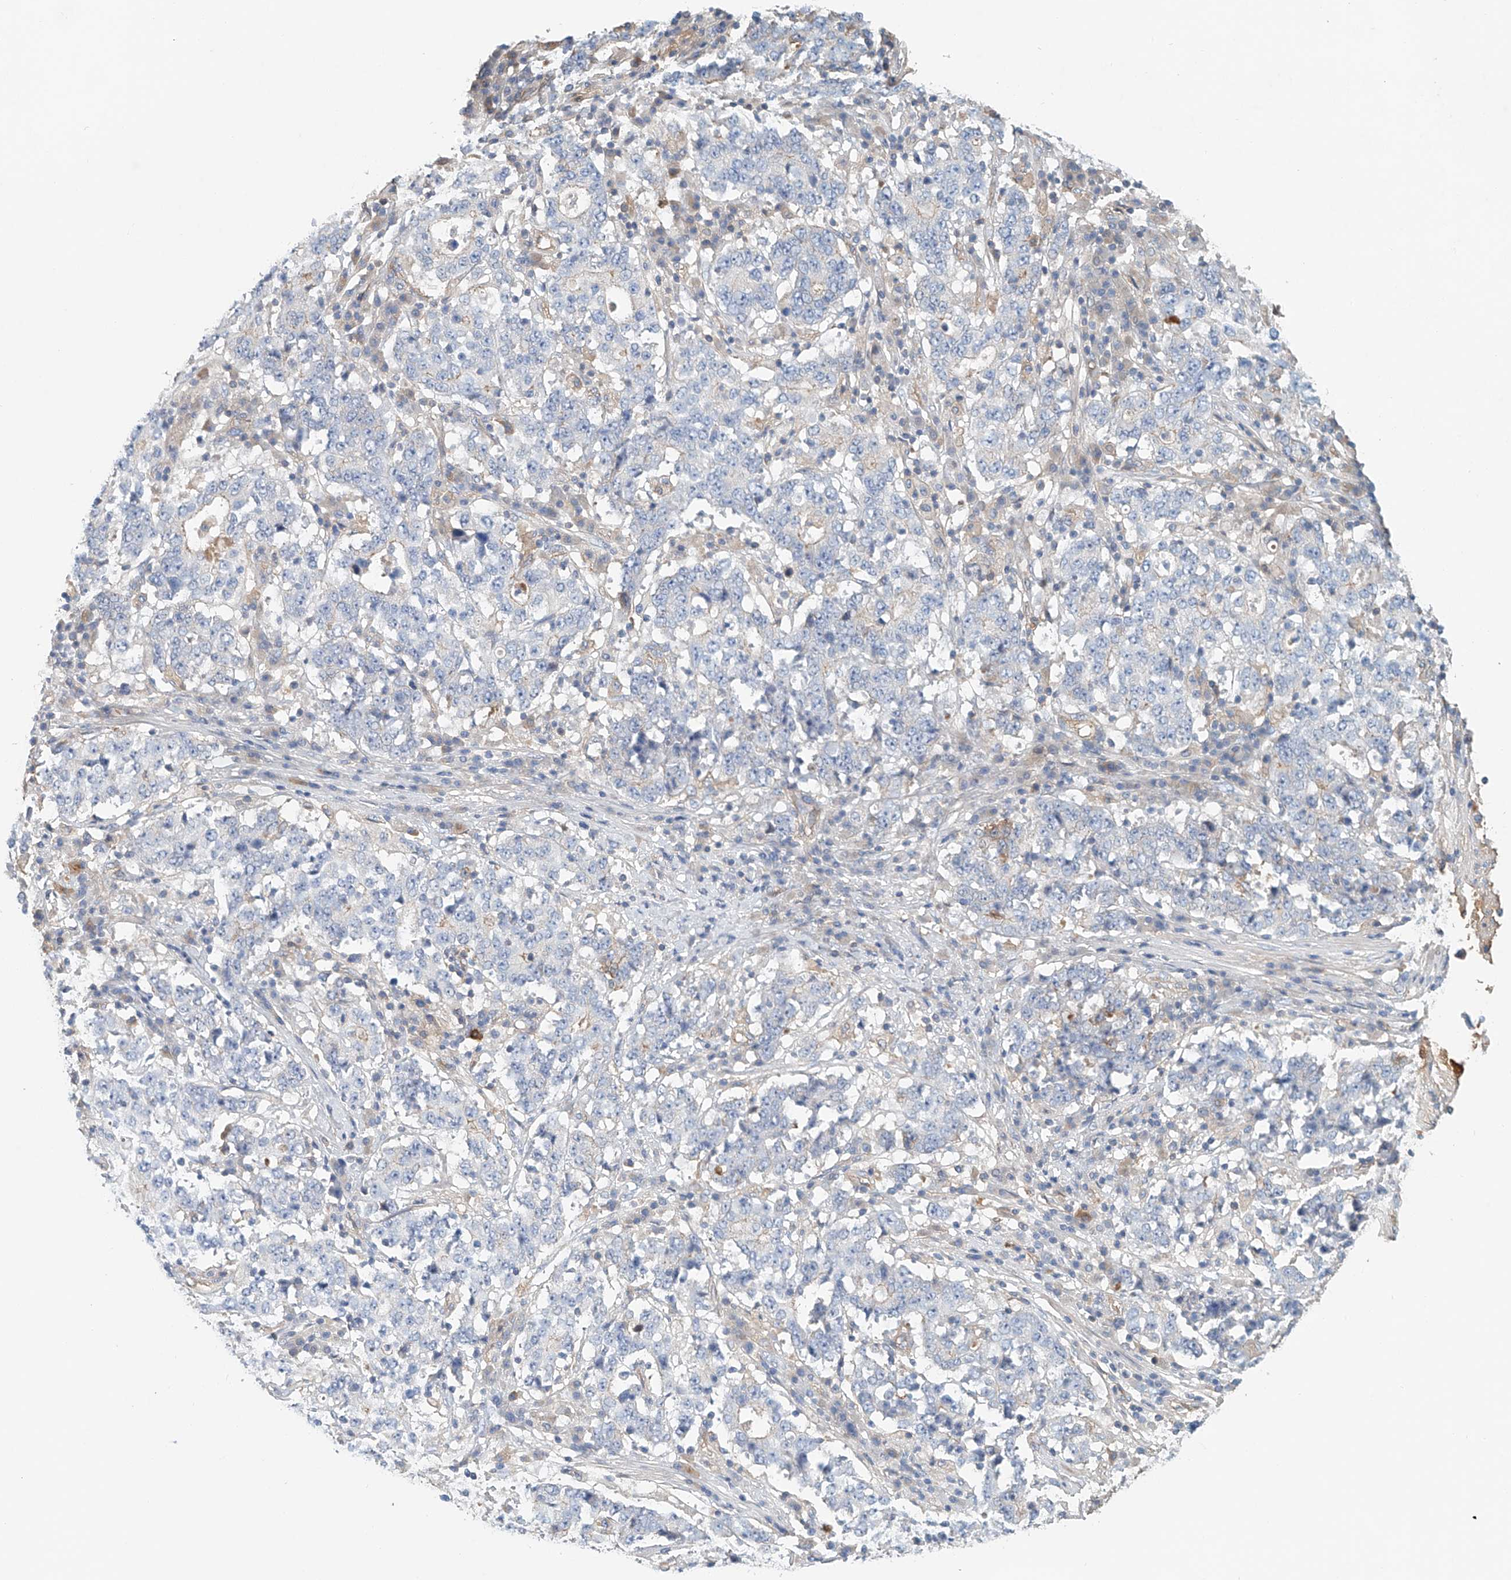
{"staining": {"intensity": "negative", "quantity": "none", "location": "none"}, "tissue": "stomach cancer", "cell_type": "Tumor cells", "image_type": "cancer", "snomed": [{"axis": "morphology", "description": "Adenocarcinoma, NOS"}, {"axis": "topography", "description": "Stomach"}], "caption": "Immunohistochemical staining of human stomach cancer displays no significant expression in tumor cells.", "gene": "FRYL", "patient": {"sex": "male", "age": 59}}